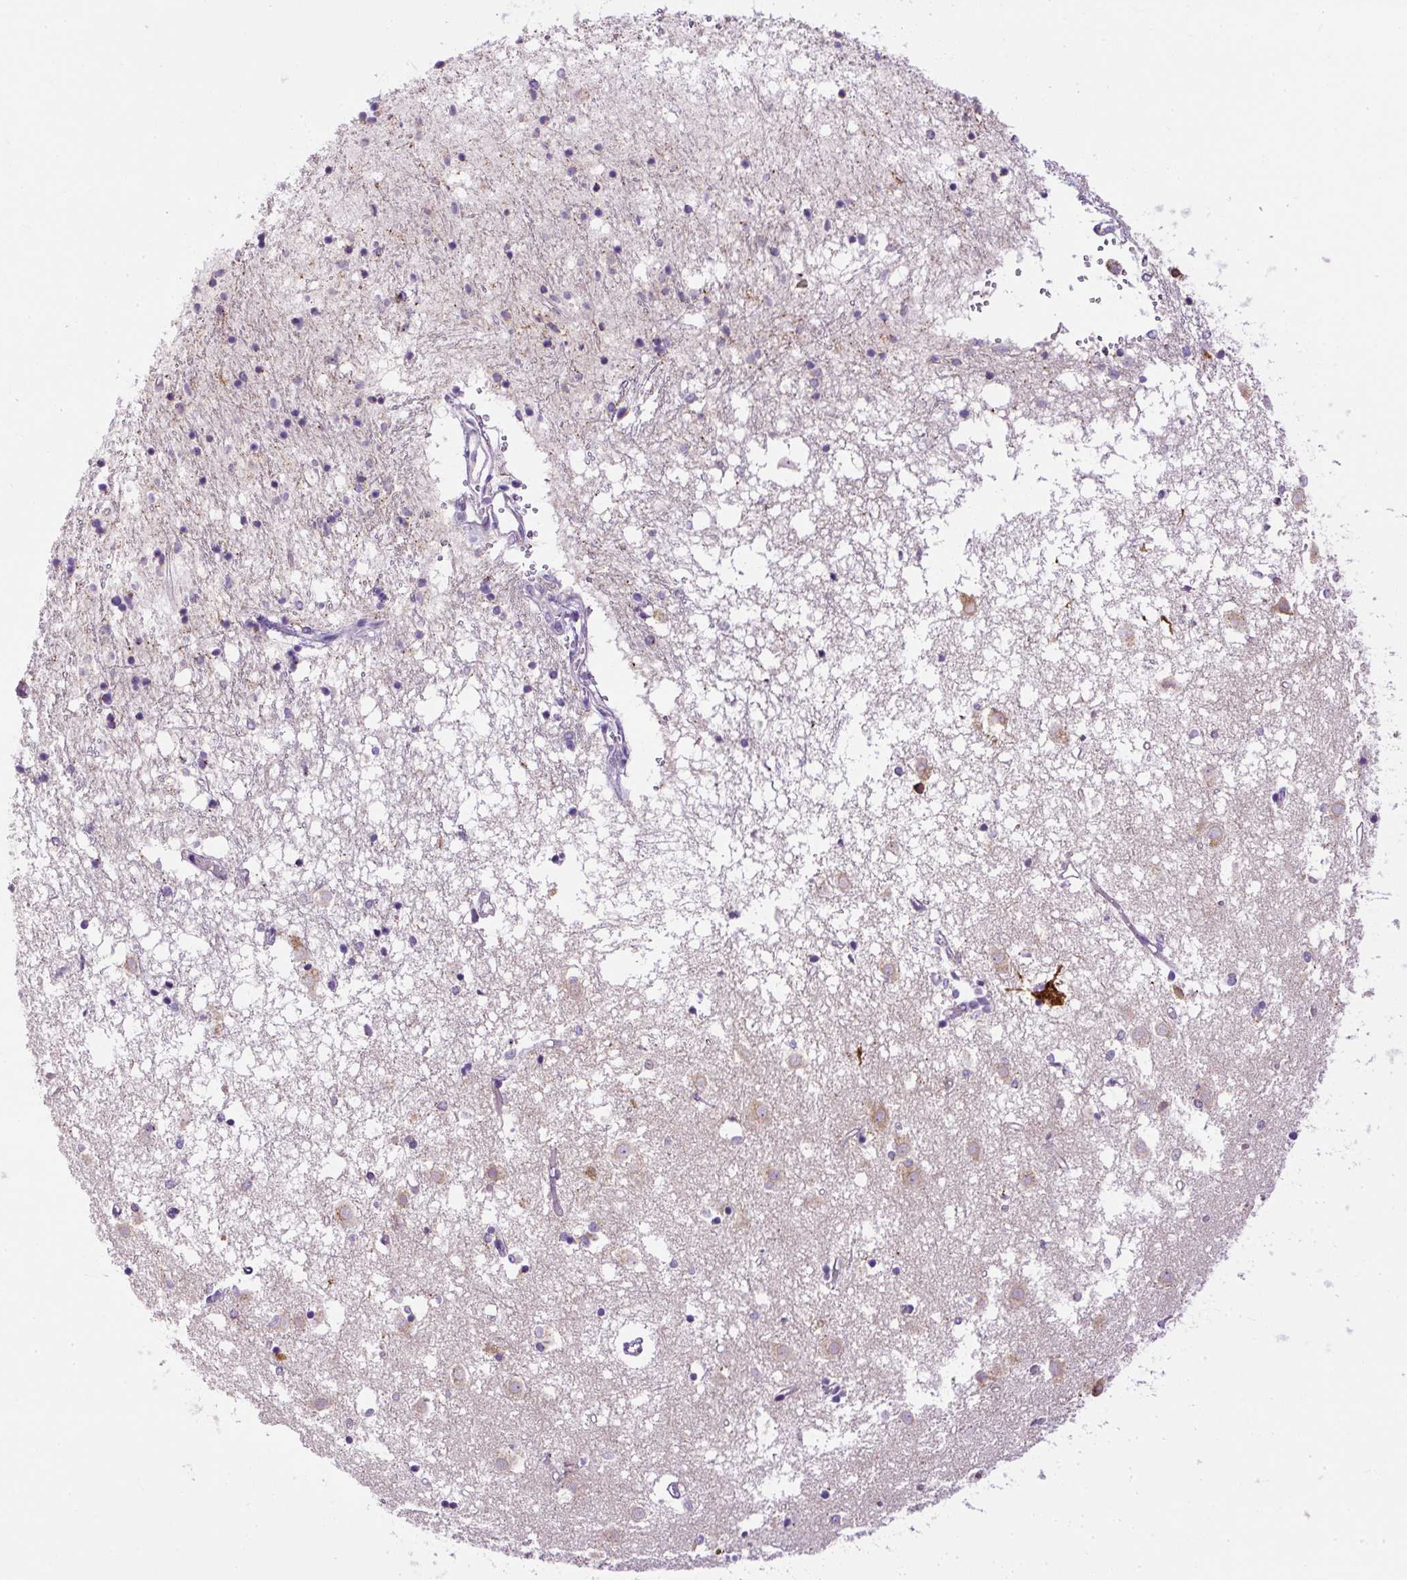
{"staining": {"intensity": "strong", "quantity": "<25%", "location": "cytoplasmic/membranous"}, "tissue": "caudate", "cell_type": "Glial cells", "image_type": "normal", "snomed": [{"axis": "morphology", "description": "Normal tissue, NOS"}, {"axis": "topography", "description": "Lateral ventricle wall"}], "caption": "High-power microscopy captured an immunohistochemistry (IHC) histopathology image of unremarkable caudate, revealing strong cytoplasmic/membranous staining in approximately <25% of glial cells. The protein of interest is stained brown, and the nuclei are stained in blue (DAB IHC with brightfield microscopy, high magnification).", "gene": "CFAP47", "patient": {"sex": "male", "age": 70}}